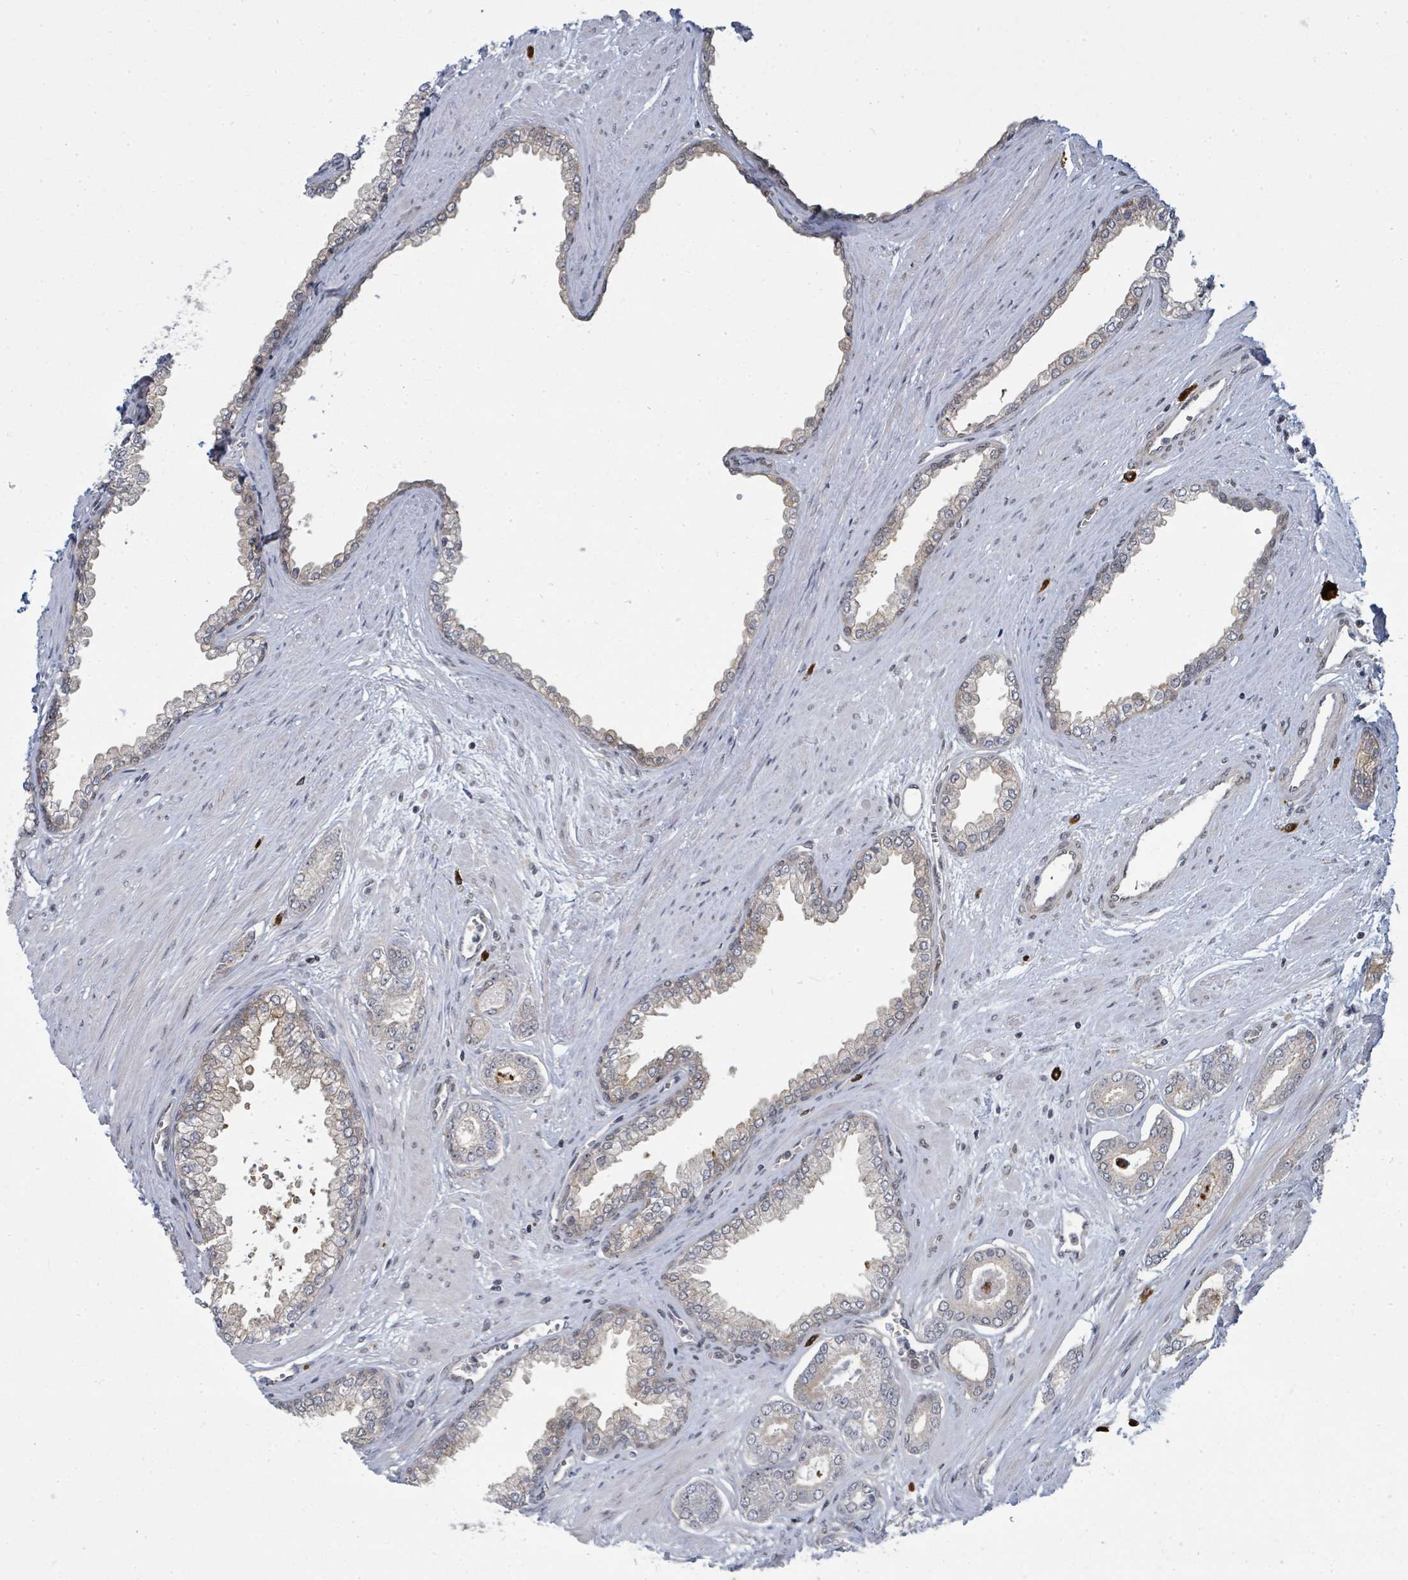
{"staining": {"intensity": "negative", "quantity": "none", "location": "none"}, "tissue": "prostate cancer", "cell_type": "Tumor cells", "image_type": "cancer", "snomed": [{"axis": "morphology", "description": "Adenocarcinoma, Low grade"}, {"axis": "topography", "description": "Prostate"}], "caption": "A histopathology image of prostate cancer stained for a protein shows no brown staining in tumor cells. (Immunohistochemistry (ihc), brightfield microscopy, high magnification).", "gene": "PSMG2", "patient": {"sex": "male", "age": 60}}